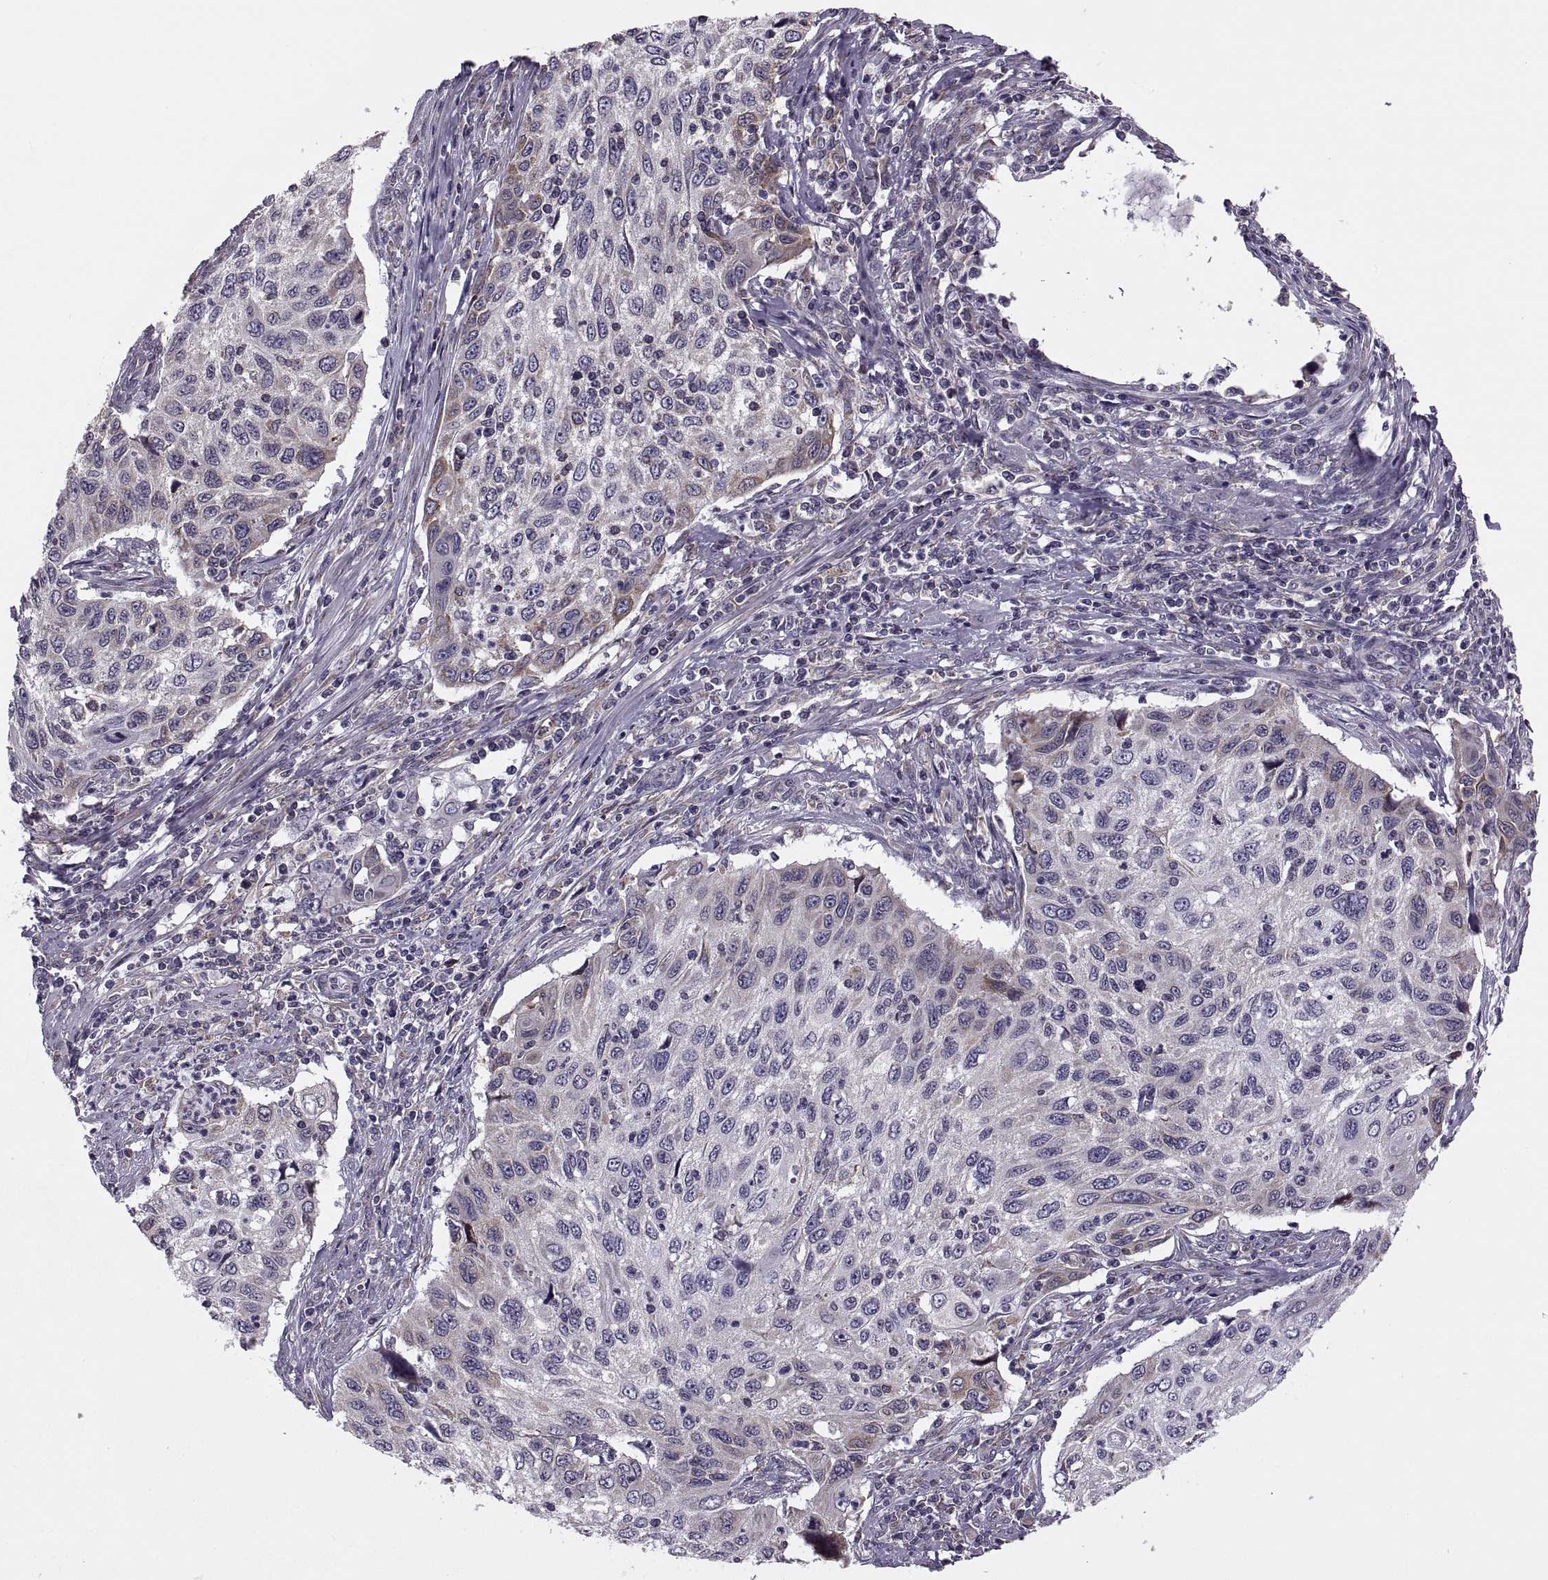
{"staining": {"intensity": "weak", "quantity": "<25%", "location": "cytoplasmic/membranous"}, "tissue": "cervical cancer", "cell_type": "Tumor cells", "image_type": "cancer", "snomed": [{"axis": "morphology", "description": "Squamous cell carcinoma, NOS"}, {"axis": "topography", "description": "Cervix"}], "caption": "Tumor cells are negative for protein expression in human cervical cancer.", "gene": "LETM2", "patient": {"sex": "female", "age": 70}}